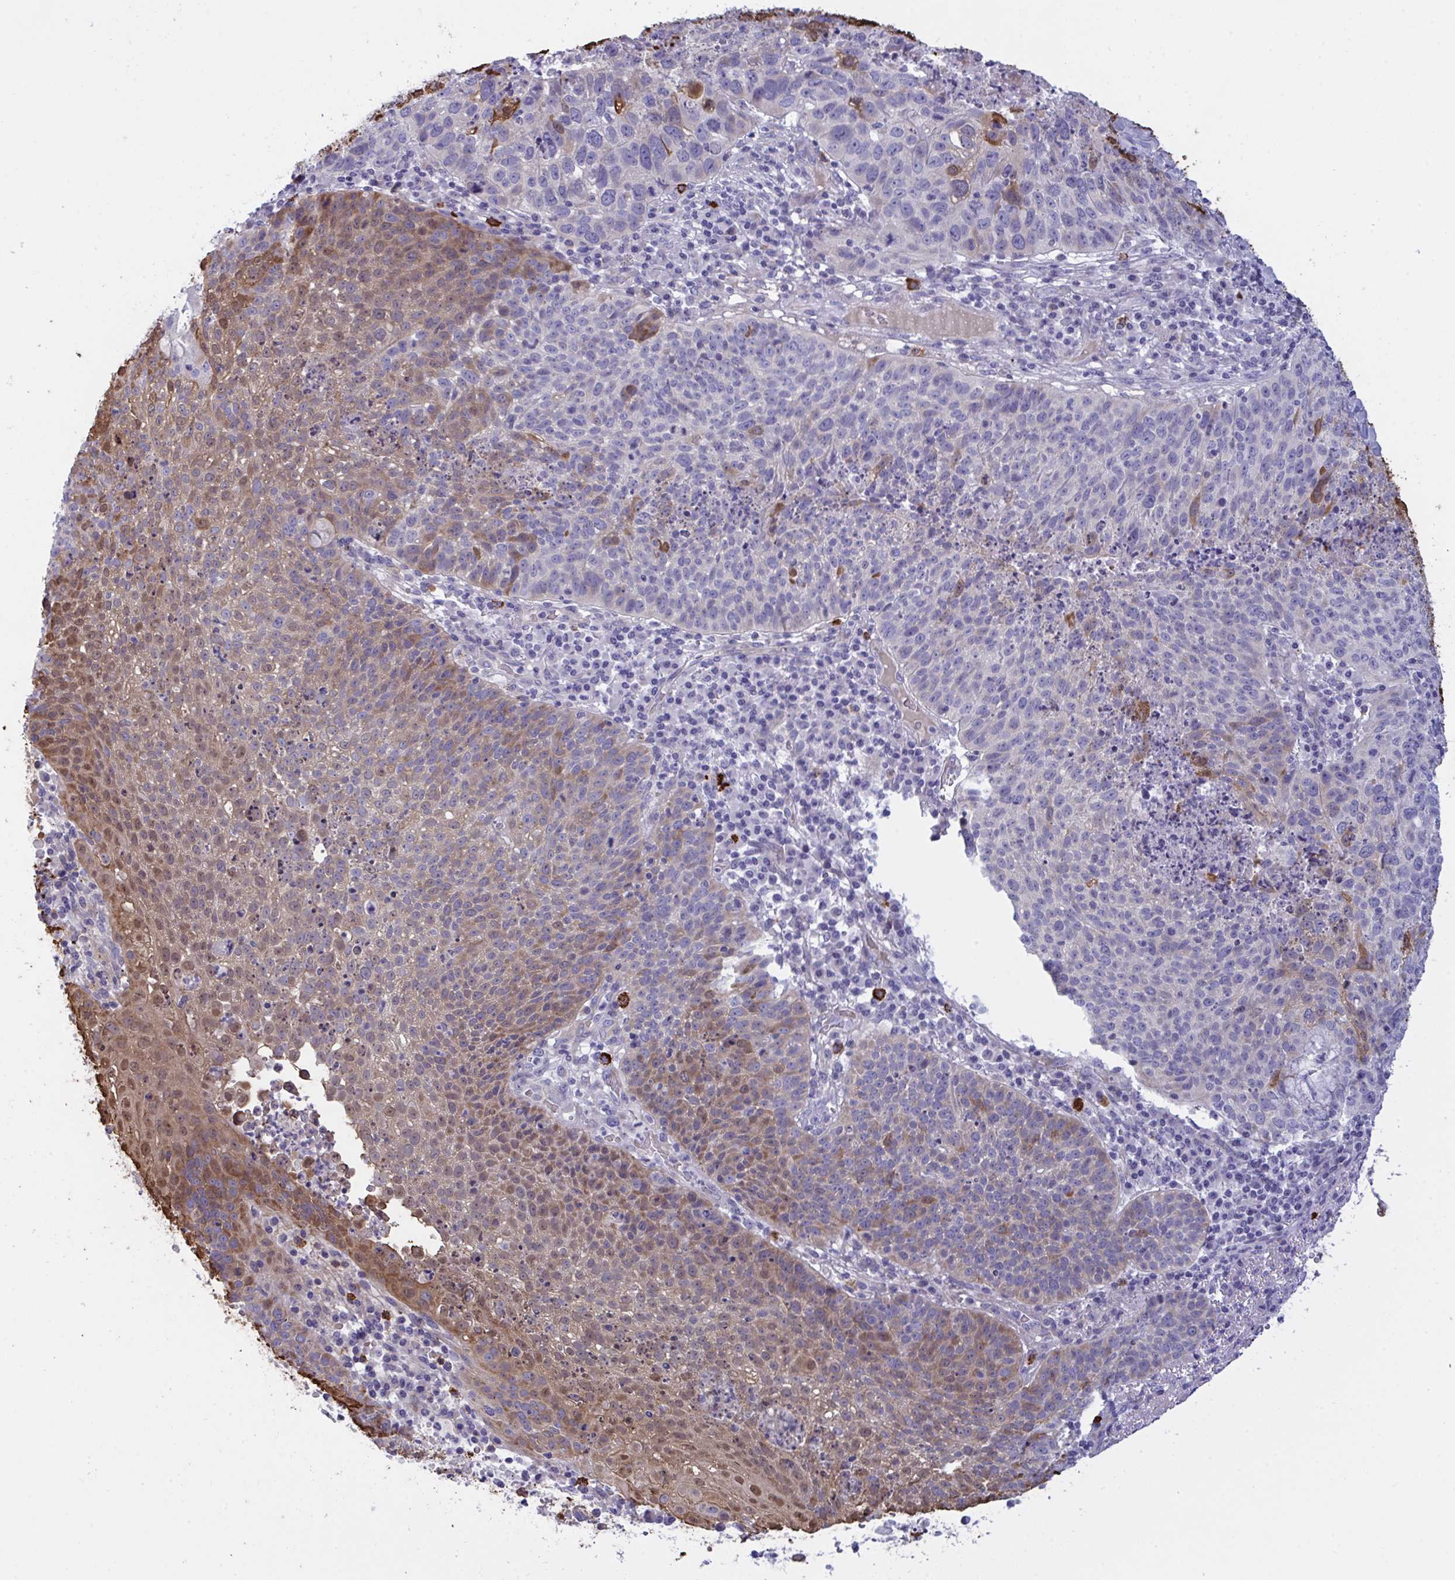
{"staining": {"intensity": "moderate", "quantity": "25%-75%", "location": "cytoplasmic/membranous,nuclear"}, "tissue": "lung cancer", "cell_type": "Tumor cells", "image_type": "cancer", "snomed": [{"axis": "morphology", "description": "Squamous cell carcinoma, NOS"}, {"axis": "topography", "description": "Lung"}], "caption": "Brown immunohistochemical staining in lung cancer (squamous cell carcinoma) displays moderate cytoplasmic/membranous and nuclear positivity in about 25%-75% of tumor cells. (DAB (3,3'-diaminobenzidine) = brown stain, brightfield microscopy at high magnification).", "gene": "ZNF684", "patient": {"sex": "male", "age": 63}}